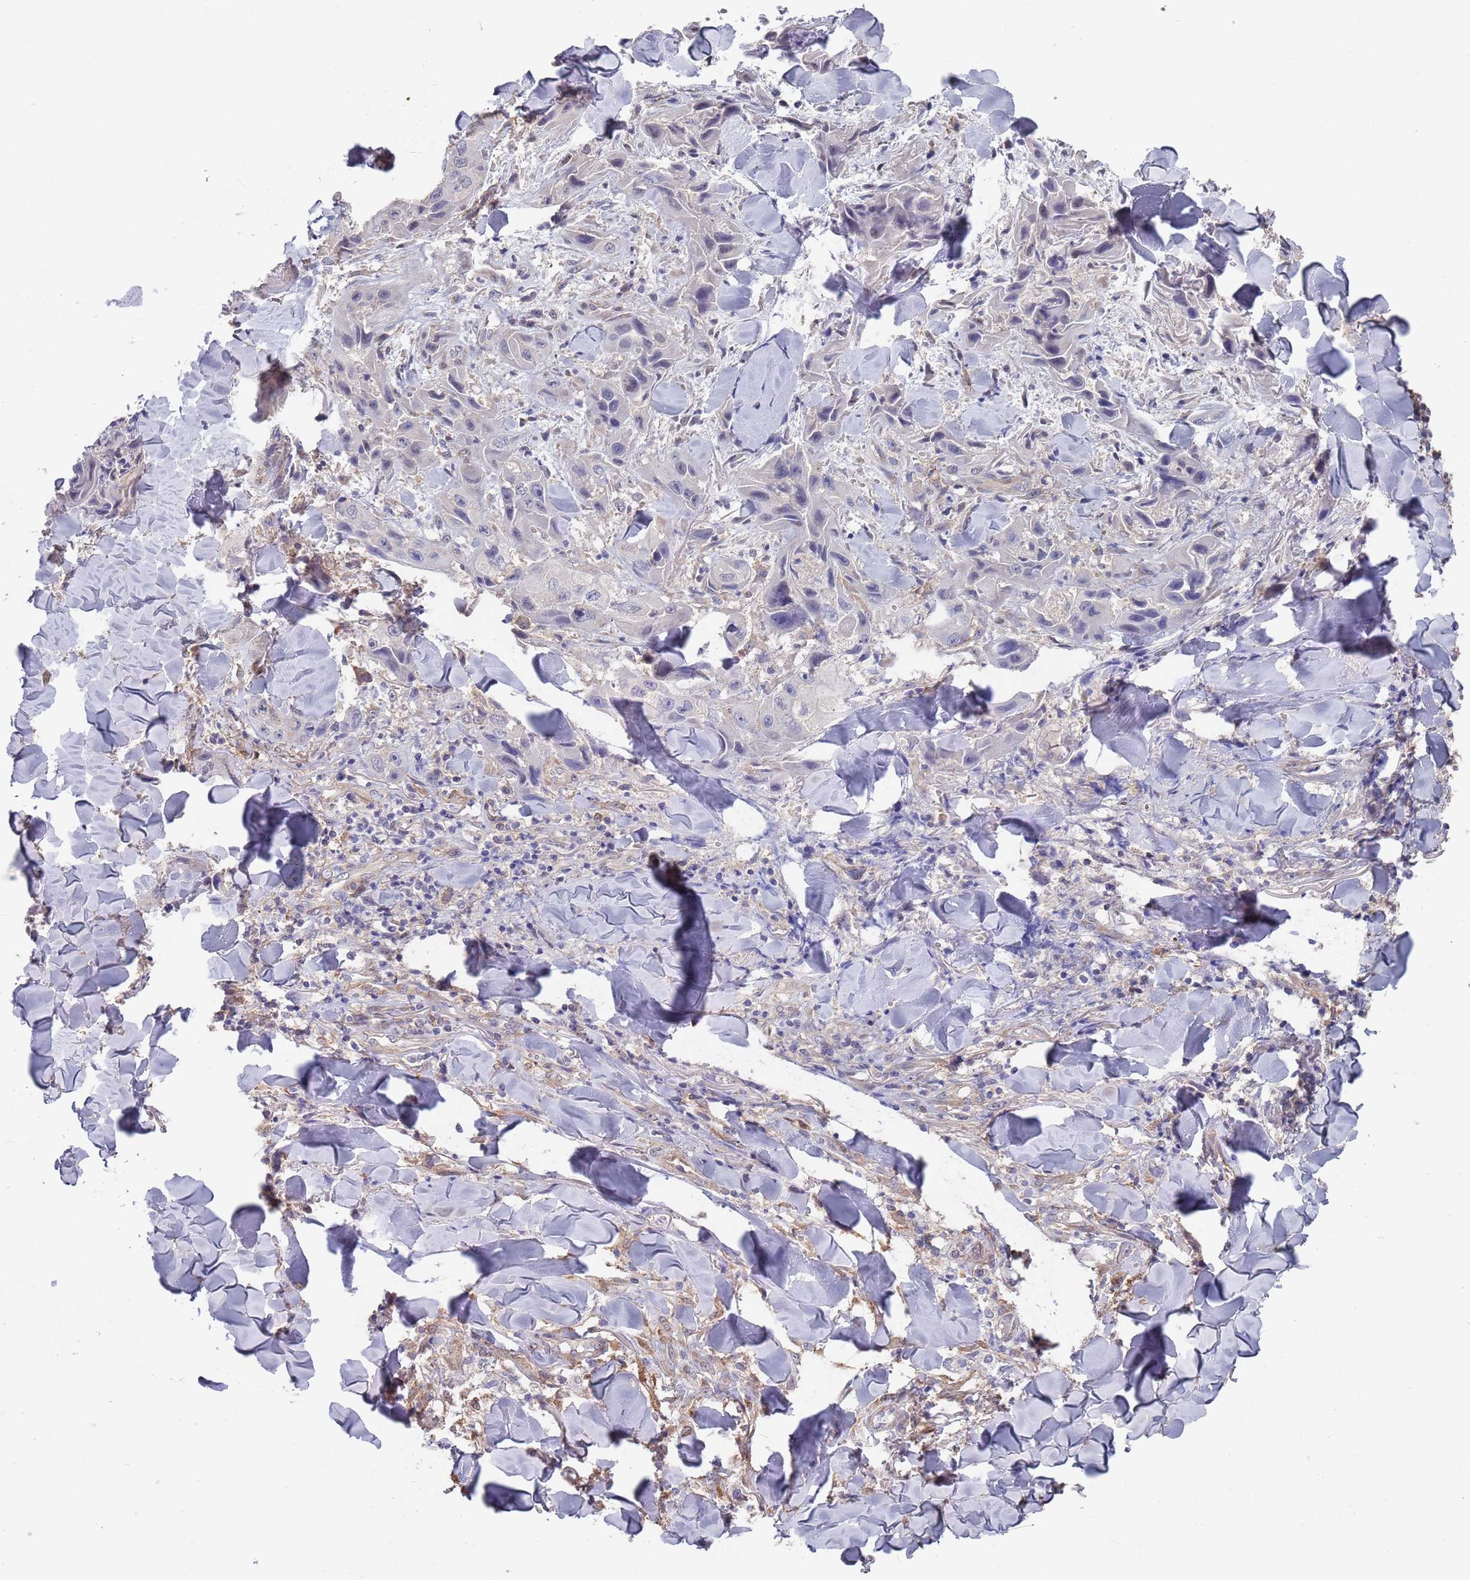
{"staining": {"intensity": "negative", "quantity": "none", "location": "none"}, "tissue": "skin cancer", "cell_type": "Tumor cells", "image_type": "cancer", "snomed": [{"axis": "morphology", "description": "Squamous cell carcinoma, NOS"}, {"axis": "topography", "description": "Skin"}, {"axis": "topography", "description": "Subcutis"}], "caption": "Human skin cancer stained for a protein using immunohistochemistry (IHC) reveals no staining in tumor cells.", "gene": "ANK2", "patient": {"sex": "male", "age": 73}}